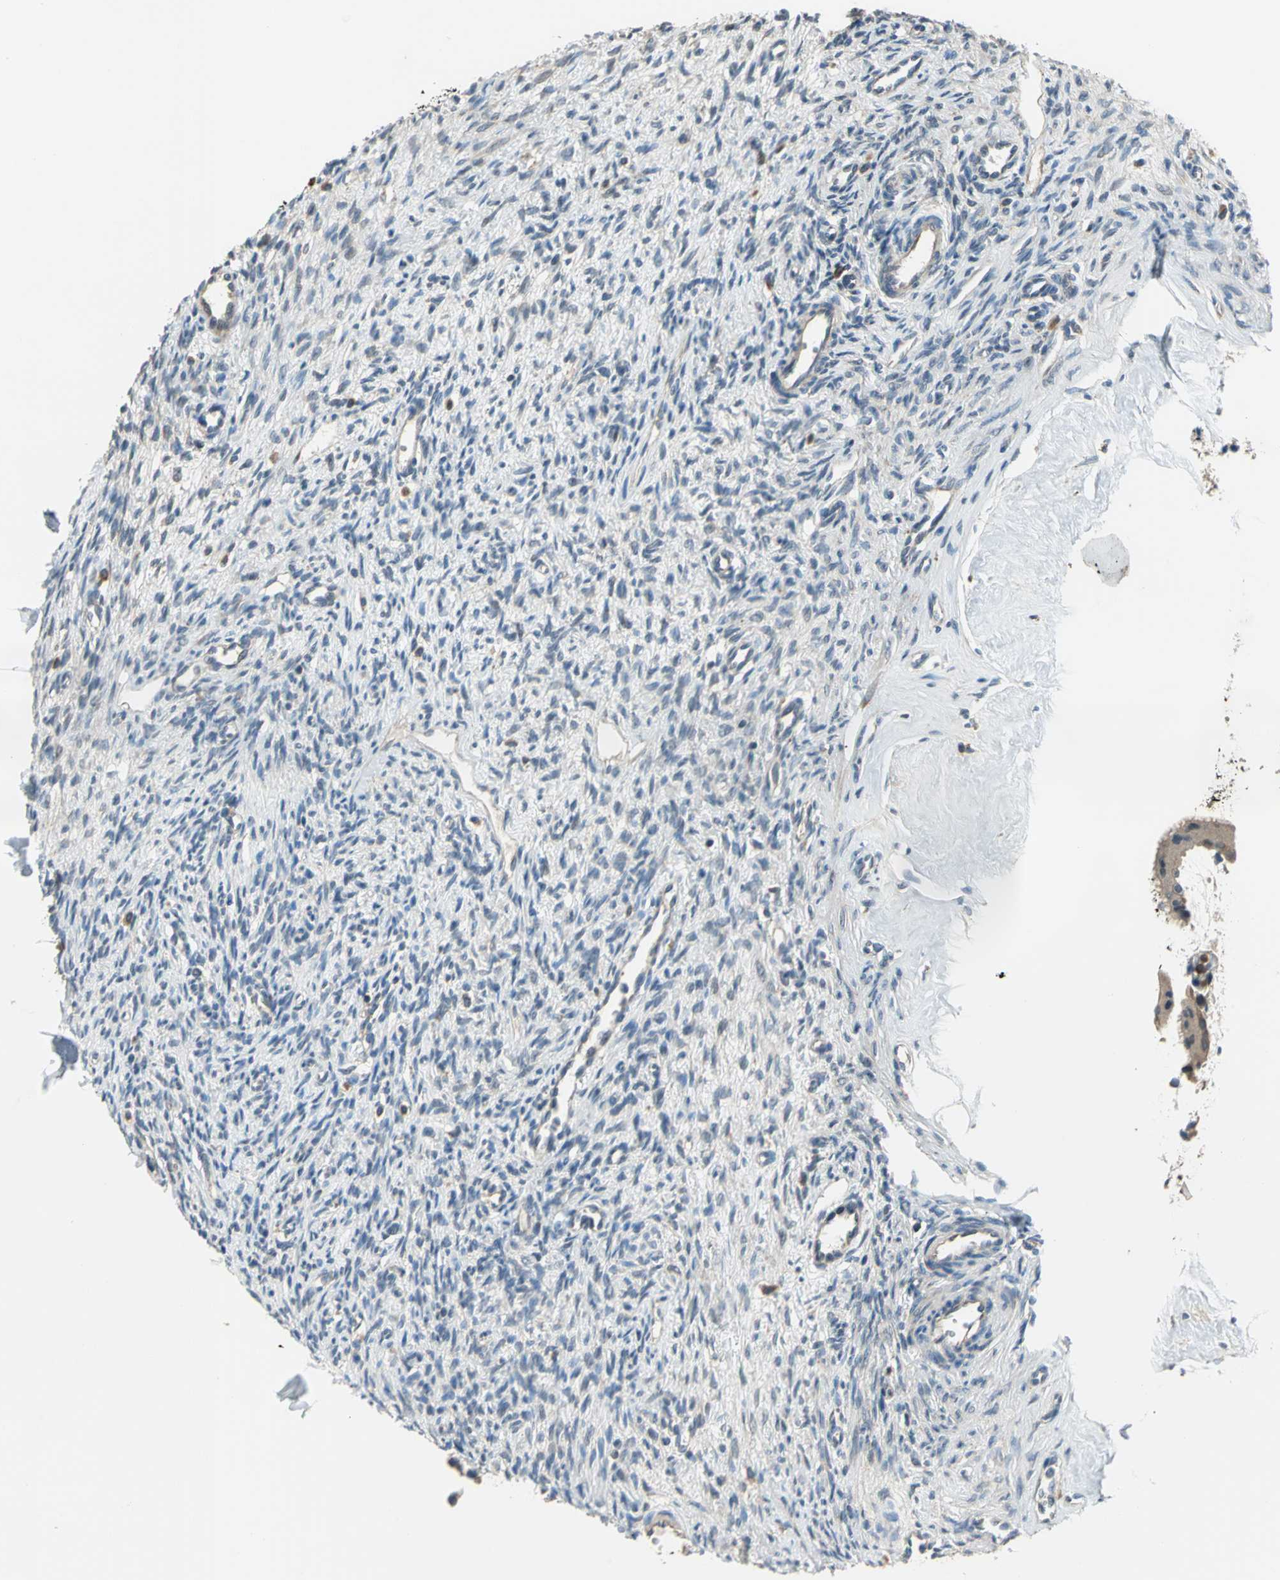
{"staining": {"intensity": "negative", "quantity": "none", "location": "none"}, "tissue": "ovary", "cell_type": "Follicle cells", "image_type": "normal", "snomed": [{"axis": "morphology", "description": "Normal tissue, NOS"}, {"axis": "topography", "description": "Ovary"}], "caption": "Protein analysis of benign ovary displays no significant positivity in follicle cells. Brightfield microscopy of immunohistochemistry (IHC) stained with DAB (3,3'-diaminobenzidine) (brown) and hematoxylin (blue), captured at high magnification.", "gene": "TRAK1", "patient": {"sex": "female", "age": 33}}